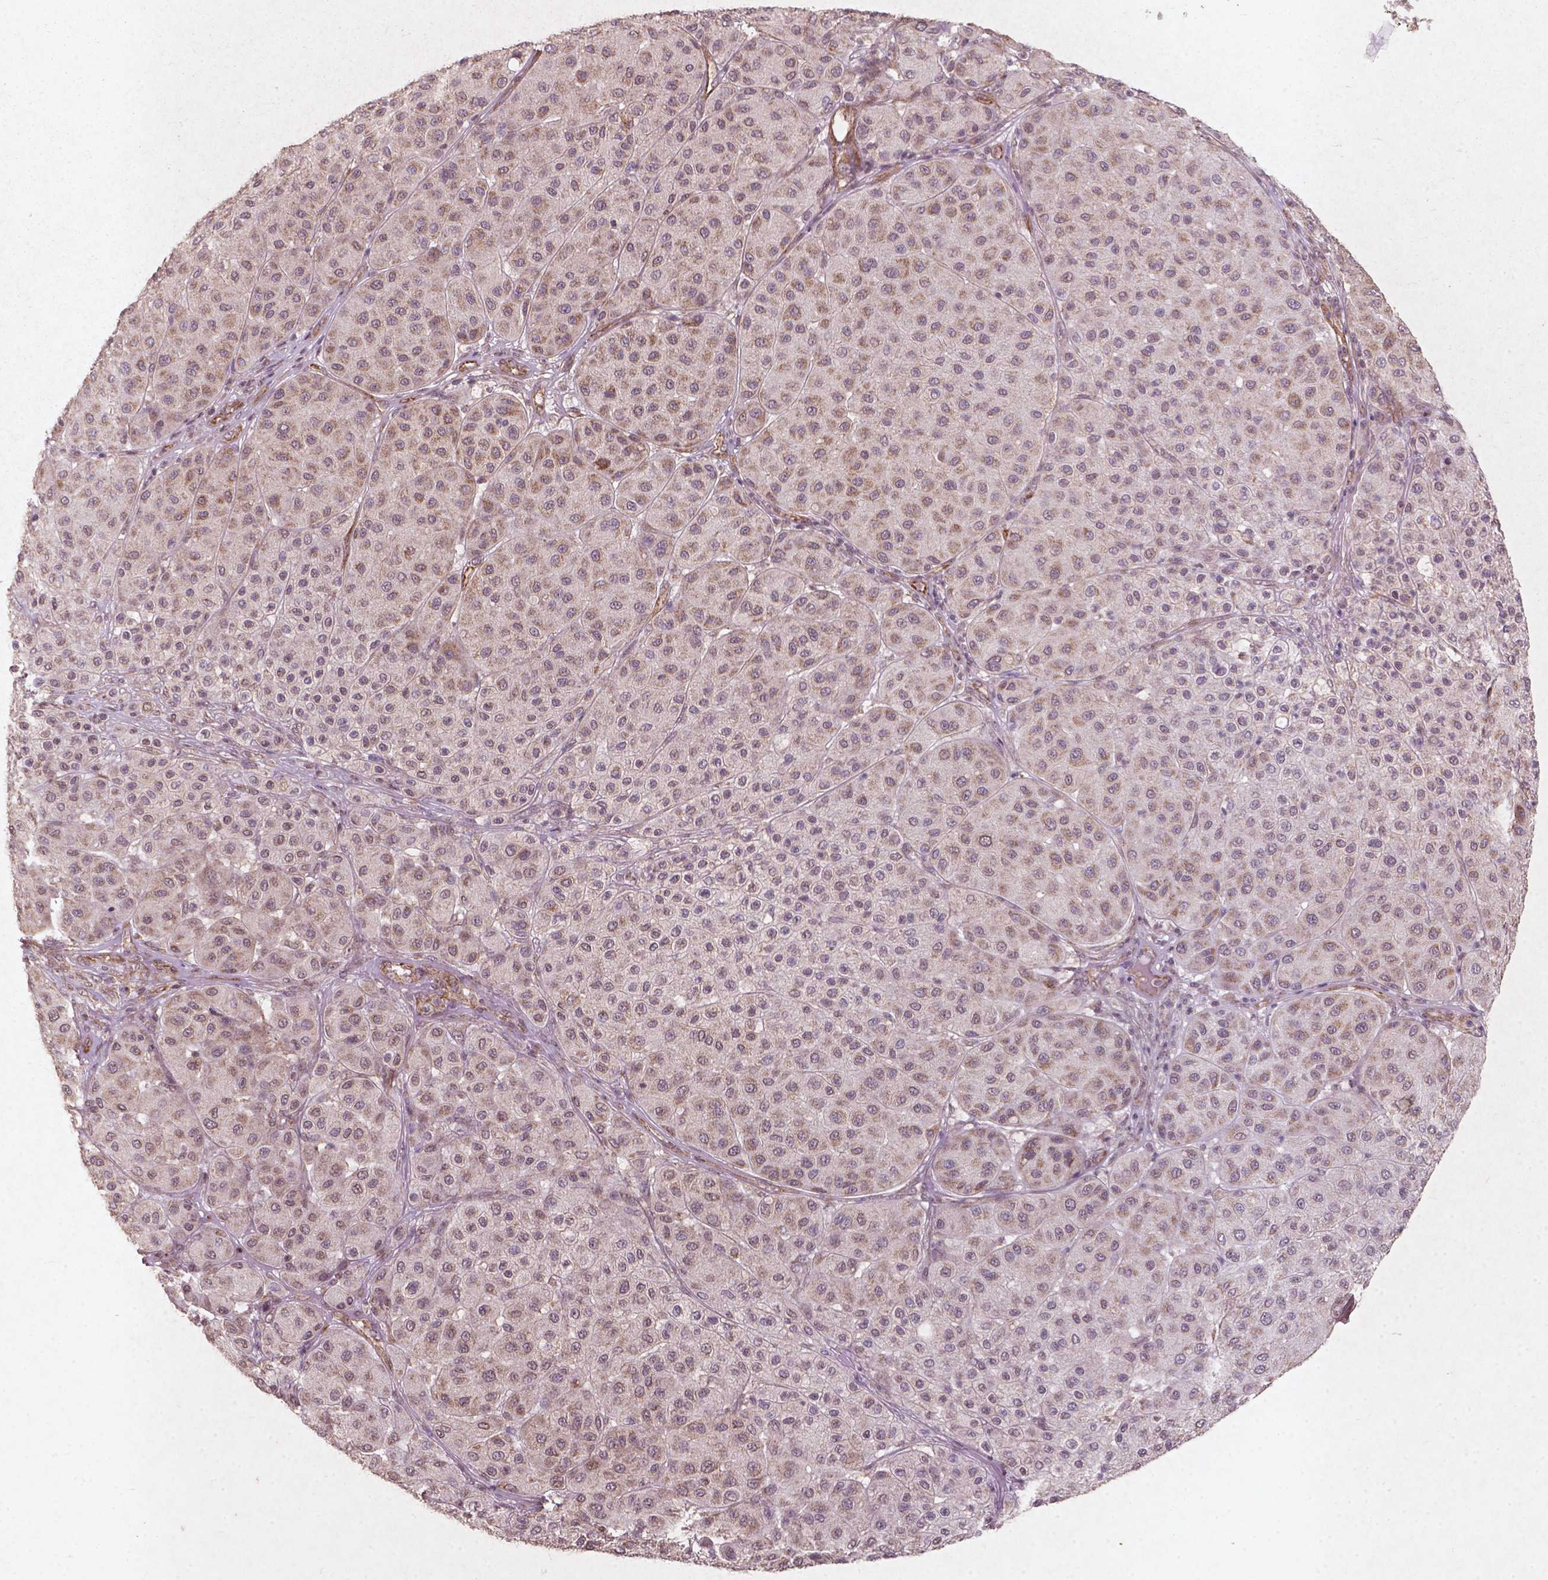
{"staining": {"intensity": "weak", "quantity": "<25%", "location": "cytoplasmic/membranous"}, "tissue": "melanoma", "cell_type": "Tumor cells", "image_type": "cancer", "snomed": [{"axis": "morphology", "description": "Malignant melanoma, Metastatic site"}, {"axis": "topography", "description": "Smooth muscle"}], "caption": "Melanoma was stained to show a protein in brown. There is no significant staining in tumor cells.", "gene": "SMAD2", "patient": {"sex": "male", "age": 41}}